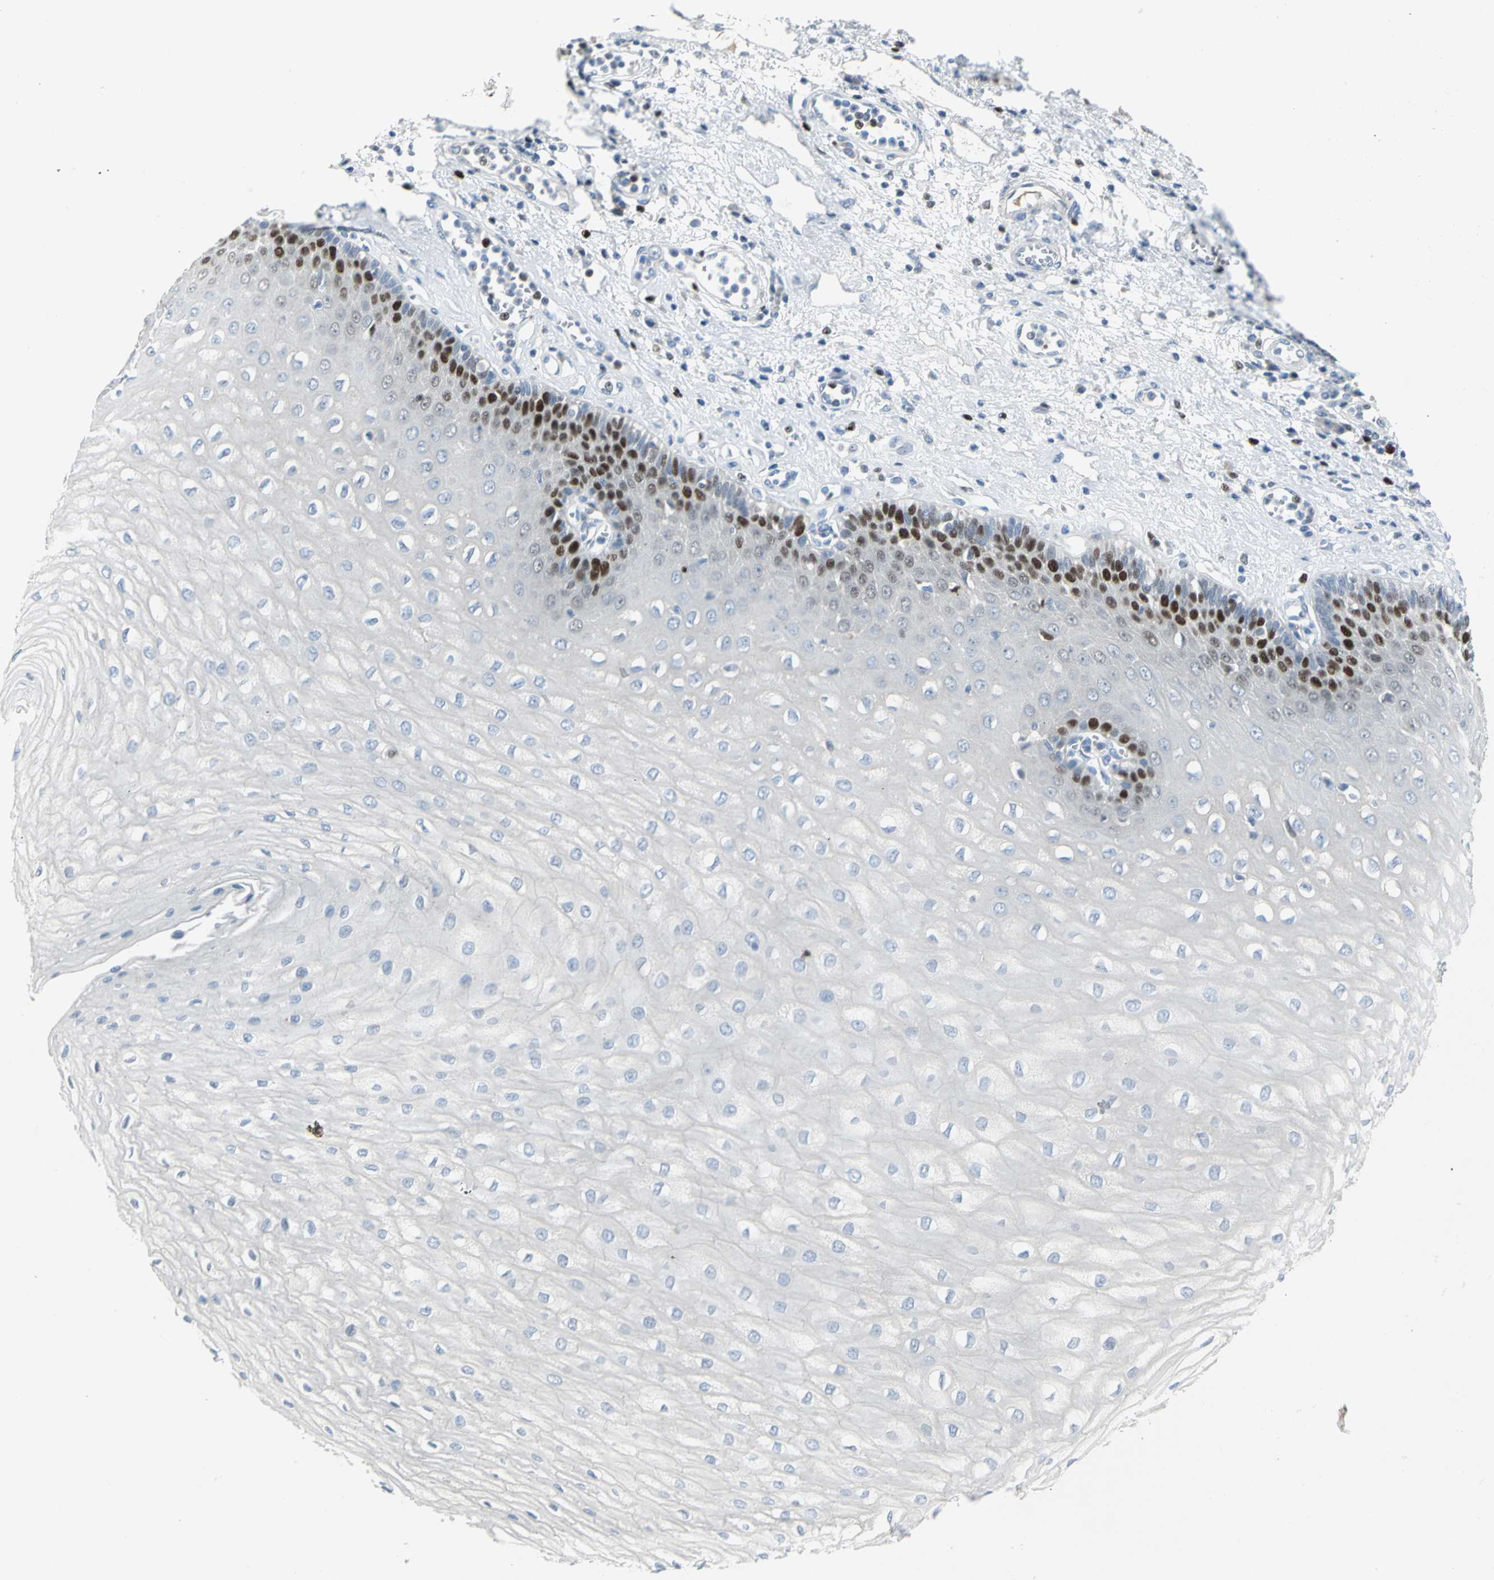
{"staining": {"intensity": "strong", "quantity": "<25%", "location": "nuclear"}, "tissue": "esophagus", "cell_type": "Squamous epithelial cells", "image_type": "normal", "snomed": [{"axis": "morphology", "description": "Normal tissue, NOS"}, {"axis": "morphology", "description": "Squamous cell carcinoma, NOS"}, {"axis": "topography", "description": "Esophagus"}], "caption": "About <25% of squamous epithelial cells in normal human esophagus reveal strong nuclear protein positivity as visualized by brown immunohistochemical staining.", "gene": "MCM4", "patient": {"sex": "male", "age": 65}}